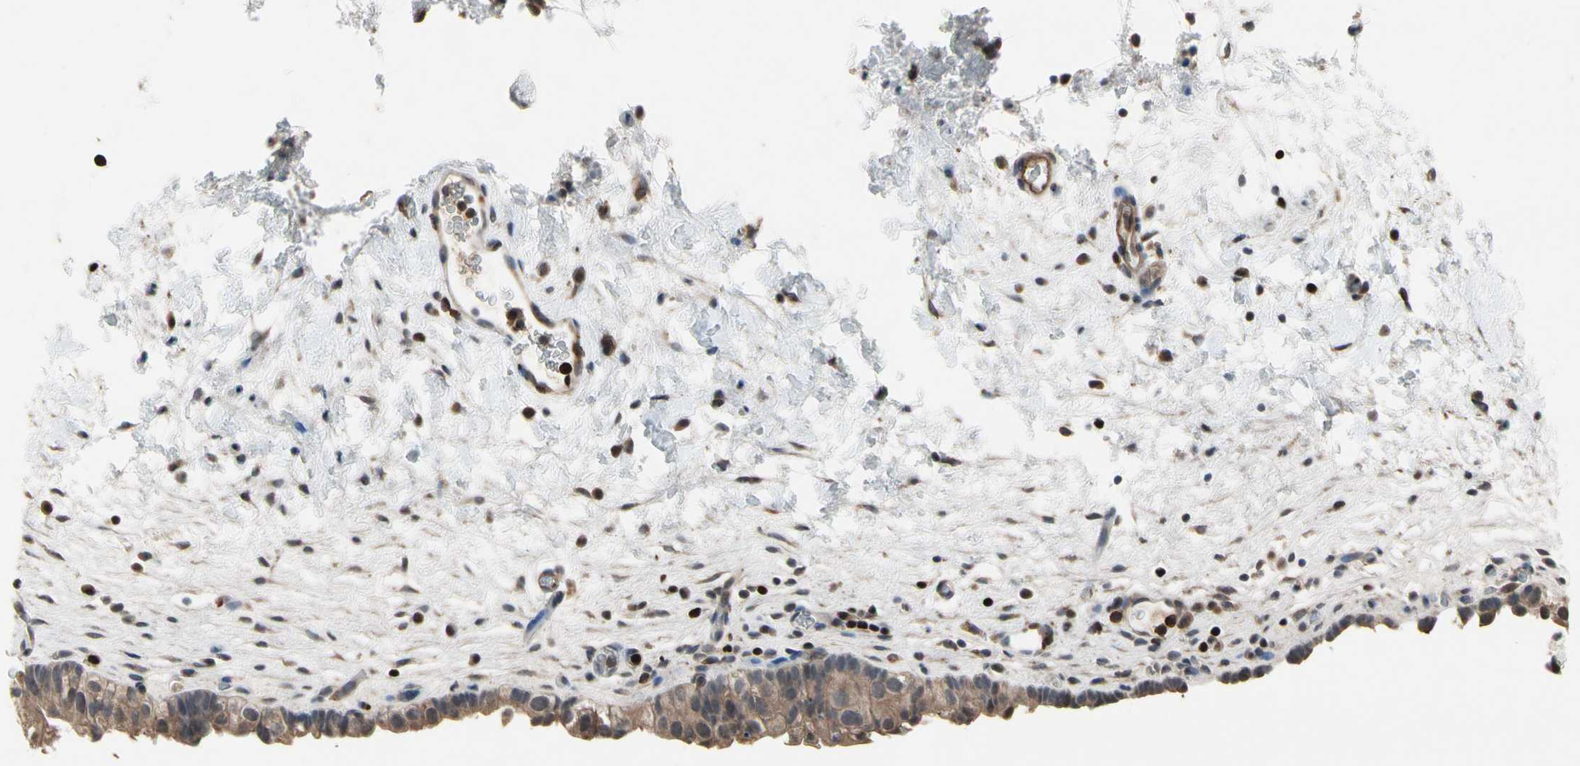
{"staining": {"intensity": "moderate", "quantity": ">75%", "location": "cytoplasmic/membranous"}, "tissue": "urinary bladder", "cell_type": "Urothelial cells", "image_type": "normal", "snomed": [{"axis": "morphology", "description": "Normal tissue, NOS"}, {"axis": "topography", "description": "Urinary bladder"}], "caption": "Protein staining by IHC exhibits moderate cytoplasmic/membranous positivity in about >75% of urothelial cells in benign urinary bladder.", "gene": "TBX21", "patient": {"sex": "female", "age": 64}}